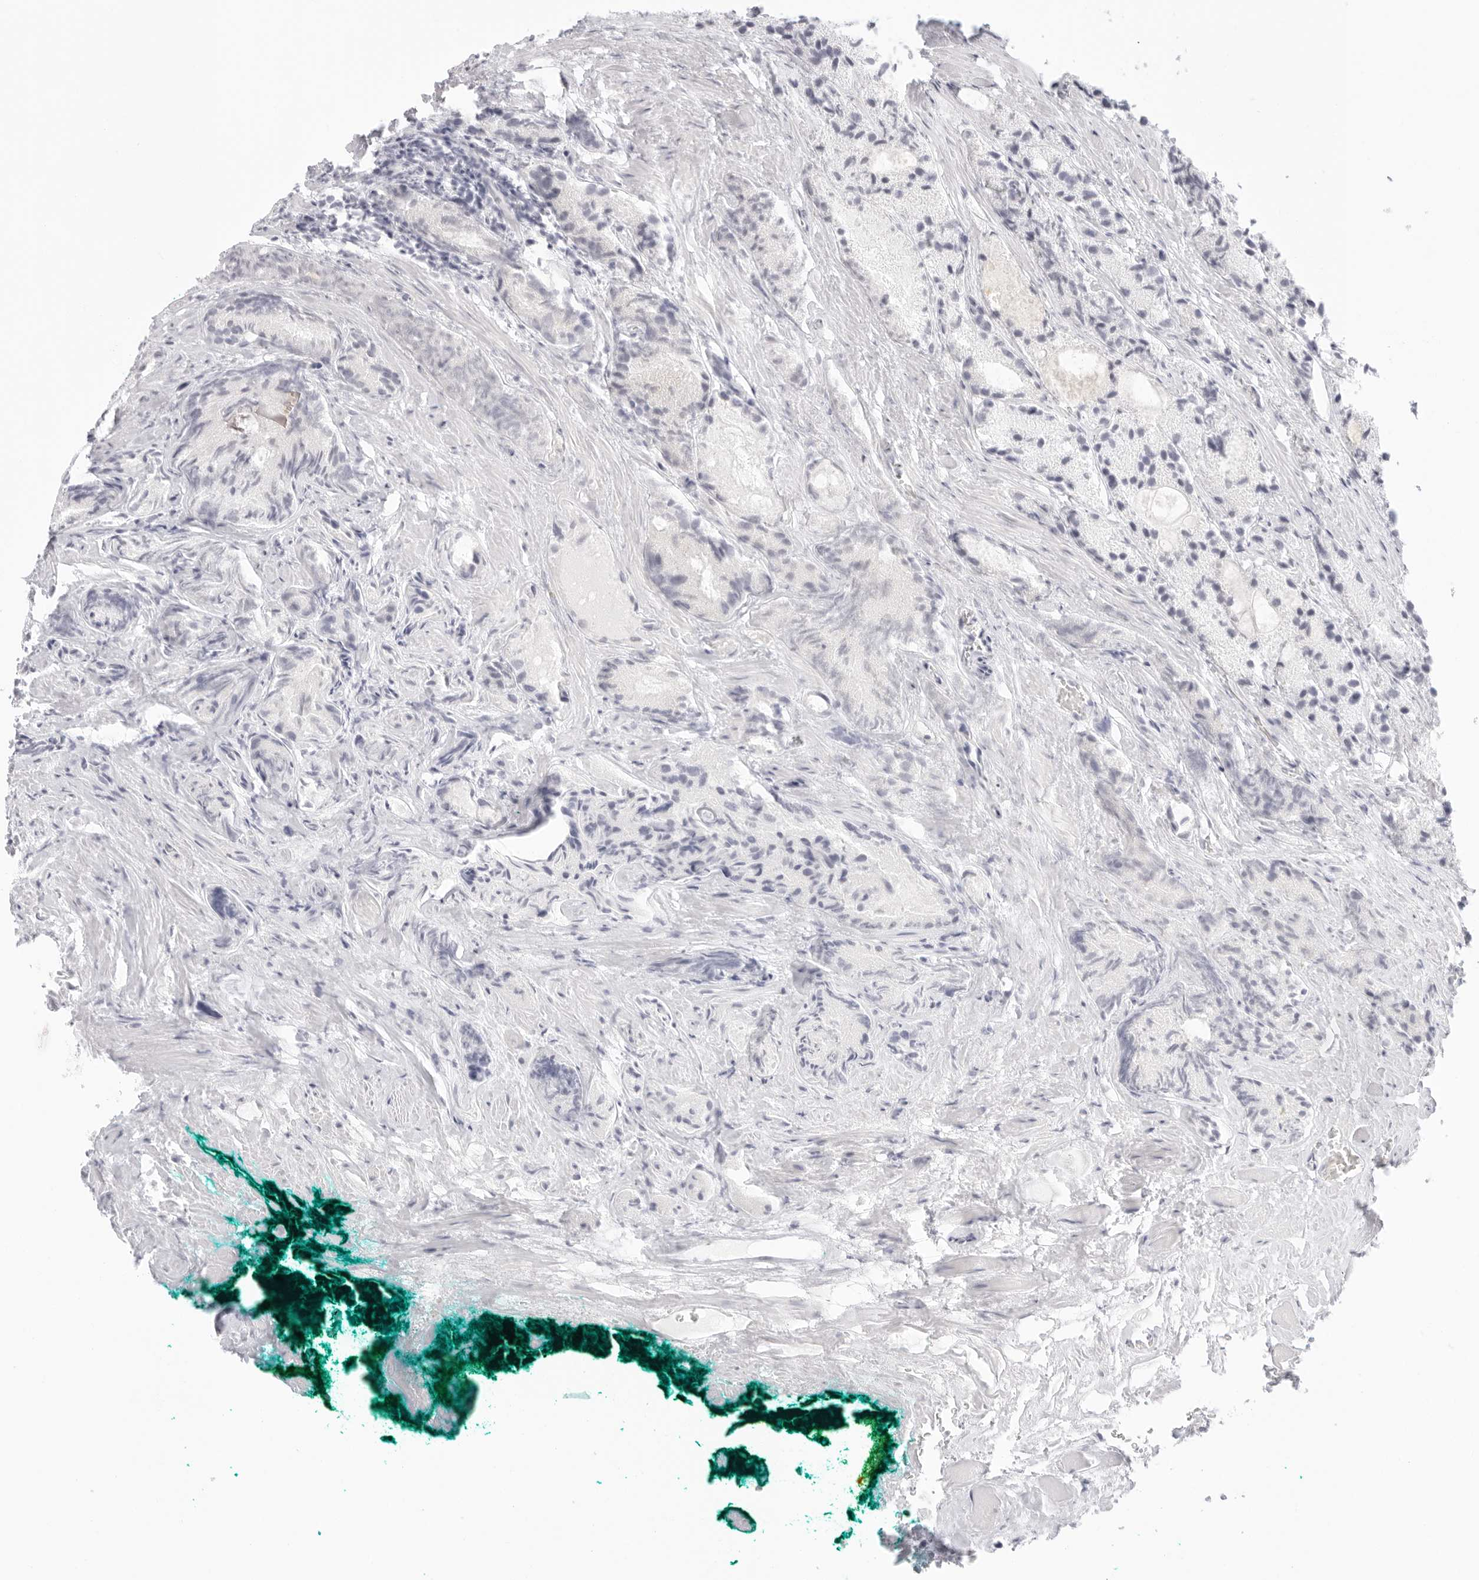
{"staining": {"intensity": "negative", "quantity": "none", "location": "none"}, "tissue": "prostate cancer", "cell_type": "Tumor cells", "image_type": "cancer", "snomed": [{"axis": "morphology", "description": "Adenocarcinoma, Low grade"}, {"axis": "topography", "description": "Prostate"}], "caption": "Immunohistochemical staining of human adenocarcinoma (low-grade) (prostate) demonstrates no significant expression in tumor cells.", "gene": "MED18", "patient": {"sex": "male", "age": 62}}